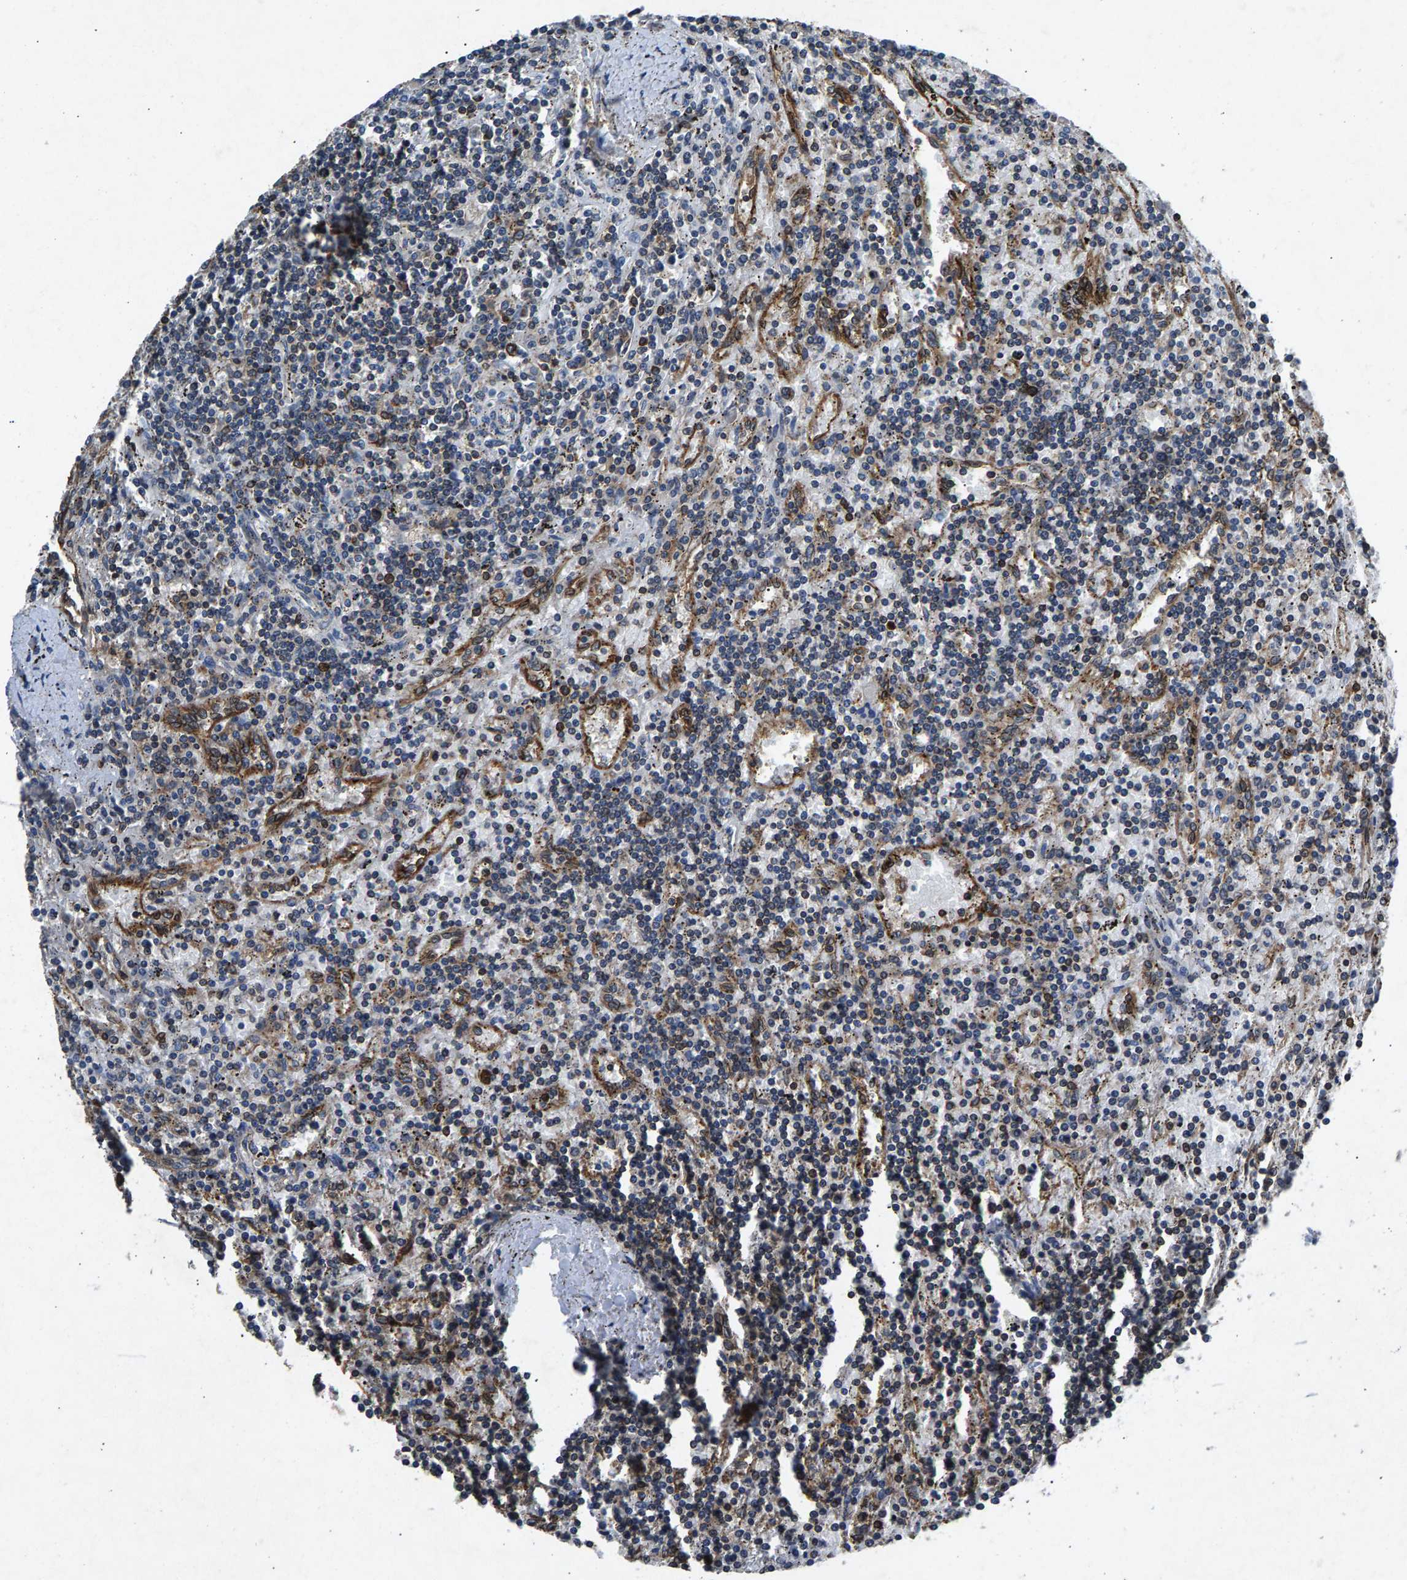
{"staining": {"intensity": "weak", "quantity": "<25%", "location": "cytoplasmic/membranous"}, "tissue": "lymphoma", "cell_type": "Tumor cells", "image_type": "cancer", "snomed": [{"axis": "morphology", "description": "Malignant lymphoma, non-Hodgkin's type, Low grade"}, {"axis": "topography", "description": "Spleen"}], "caption": "Immunohistochemistry of human lymphoma exhibits no staining in tumor cells.", "gene": "LPCAT1", "patient": {"sex": "male", "age": 76}}